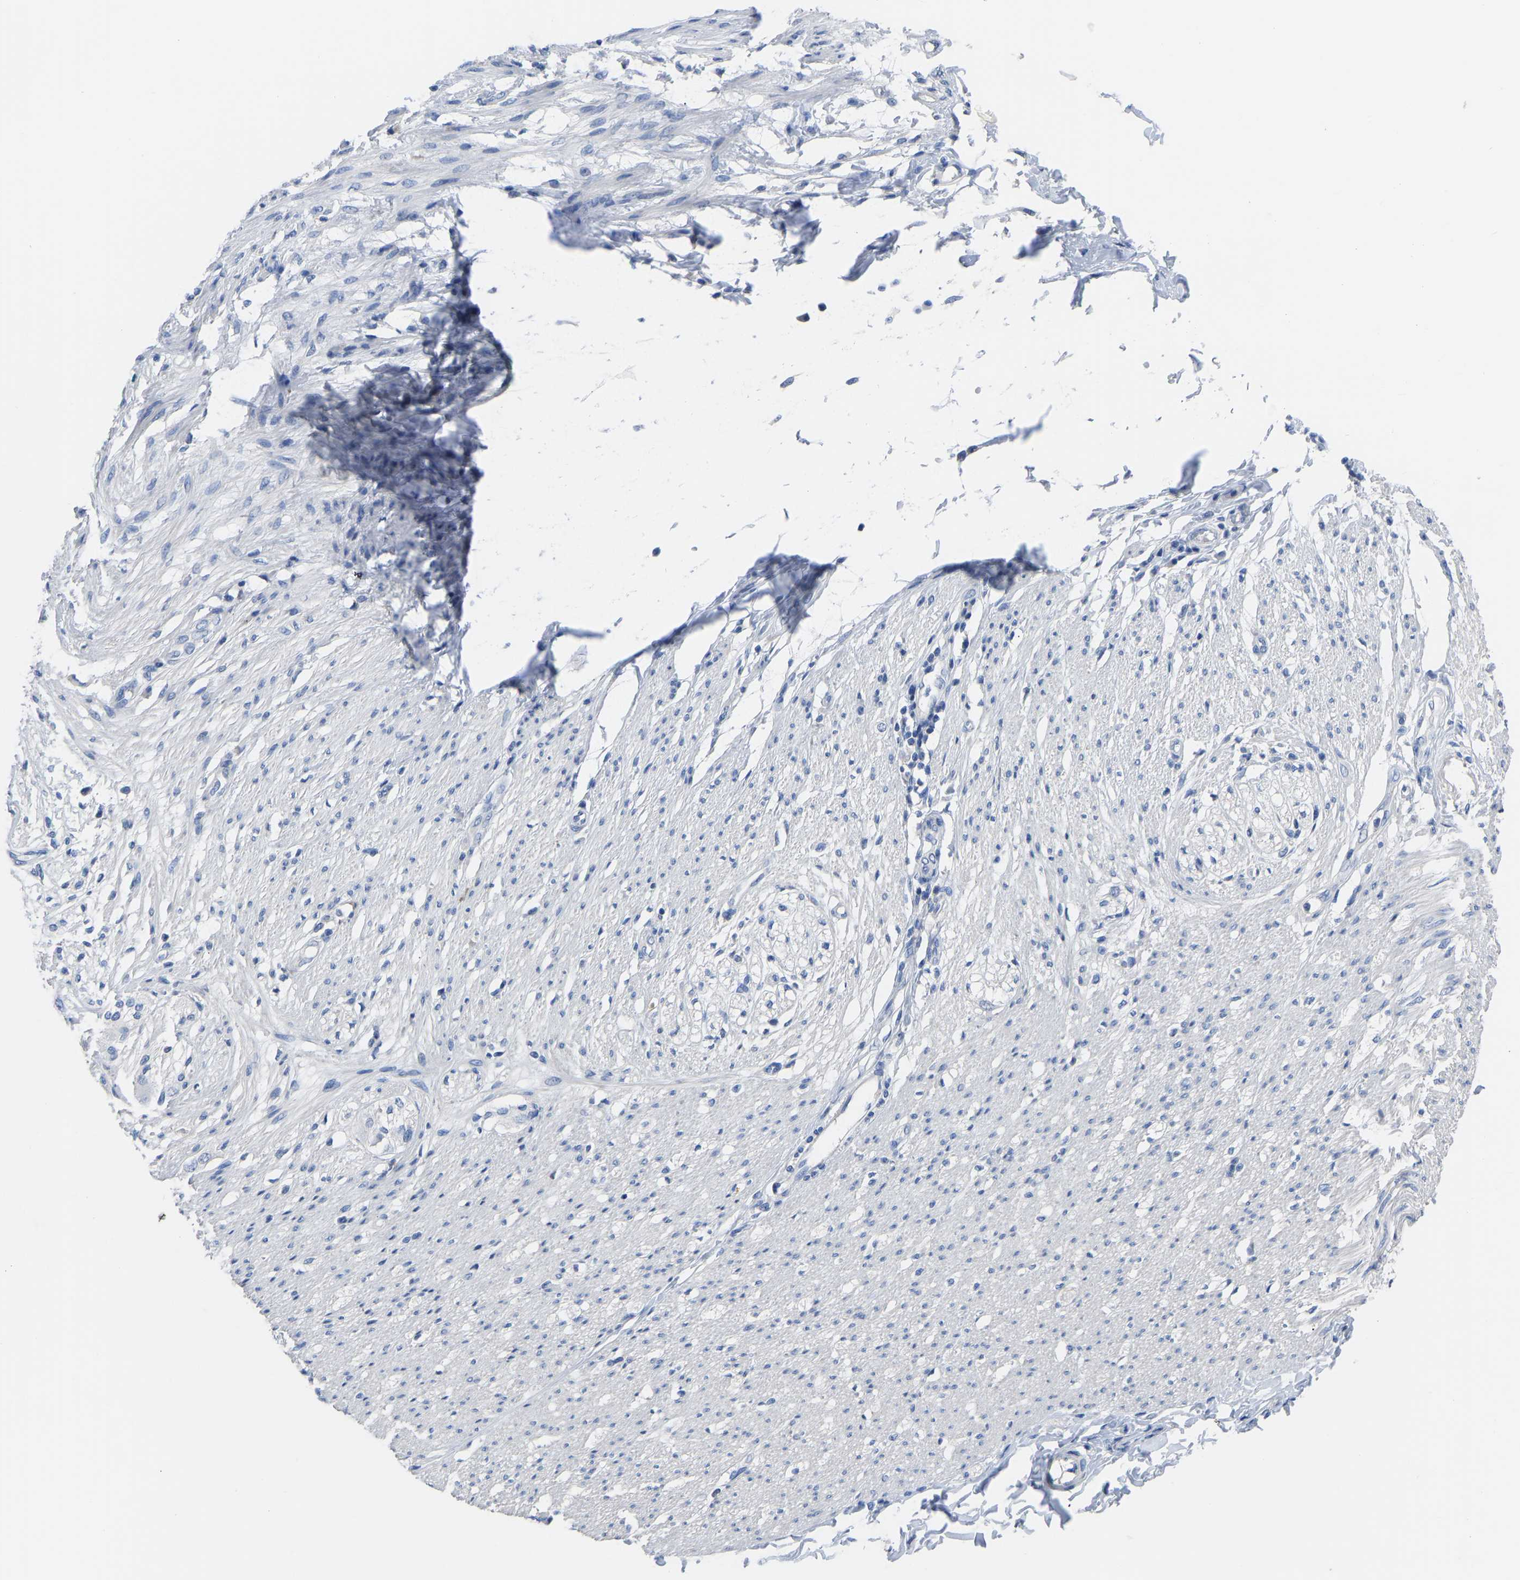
{"staining": {"intensity": "negative", "quantity": "none", "location": "none"}, "tissue": "smooth muscle", "cell_type": "Smooth muscle cells", "image_type": "normal", "snomed": [{"axis": "morphology", "description": "Normal tissue, NOS"}, {"axis": "morphology", "description": "Adenocarcinoma, NOS"}, {"axis": "topography", "description": "Colon"}, {"axis": "topography", "description": "Peripheral nerve tissue"}], "caption": "This is an IHC photomicrograph of normal human smooth muscle. There is no expression in smooth muscle cells.", "gene": "OLIG2", "patient": {"sex": "male", "age": 14}}